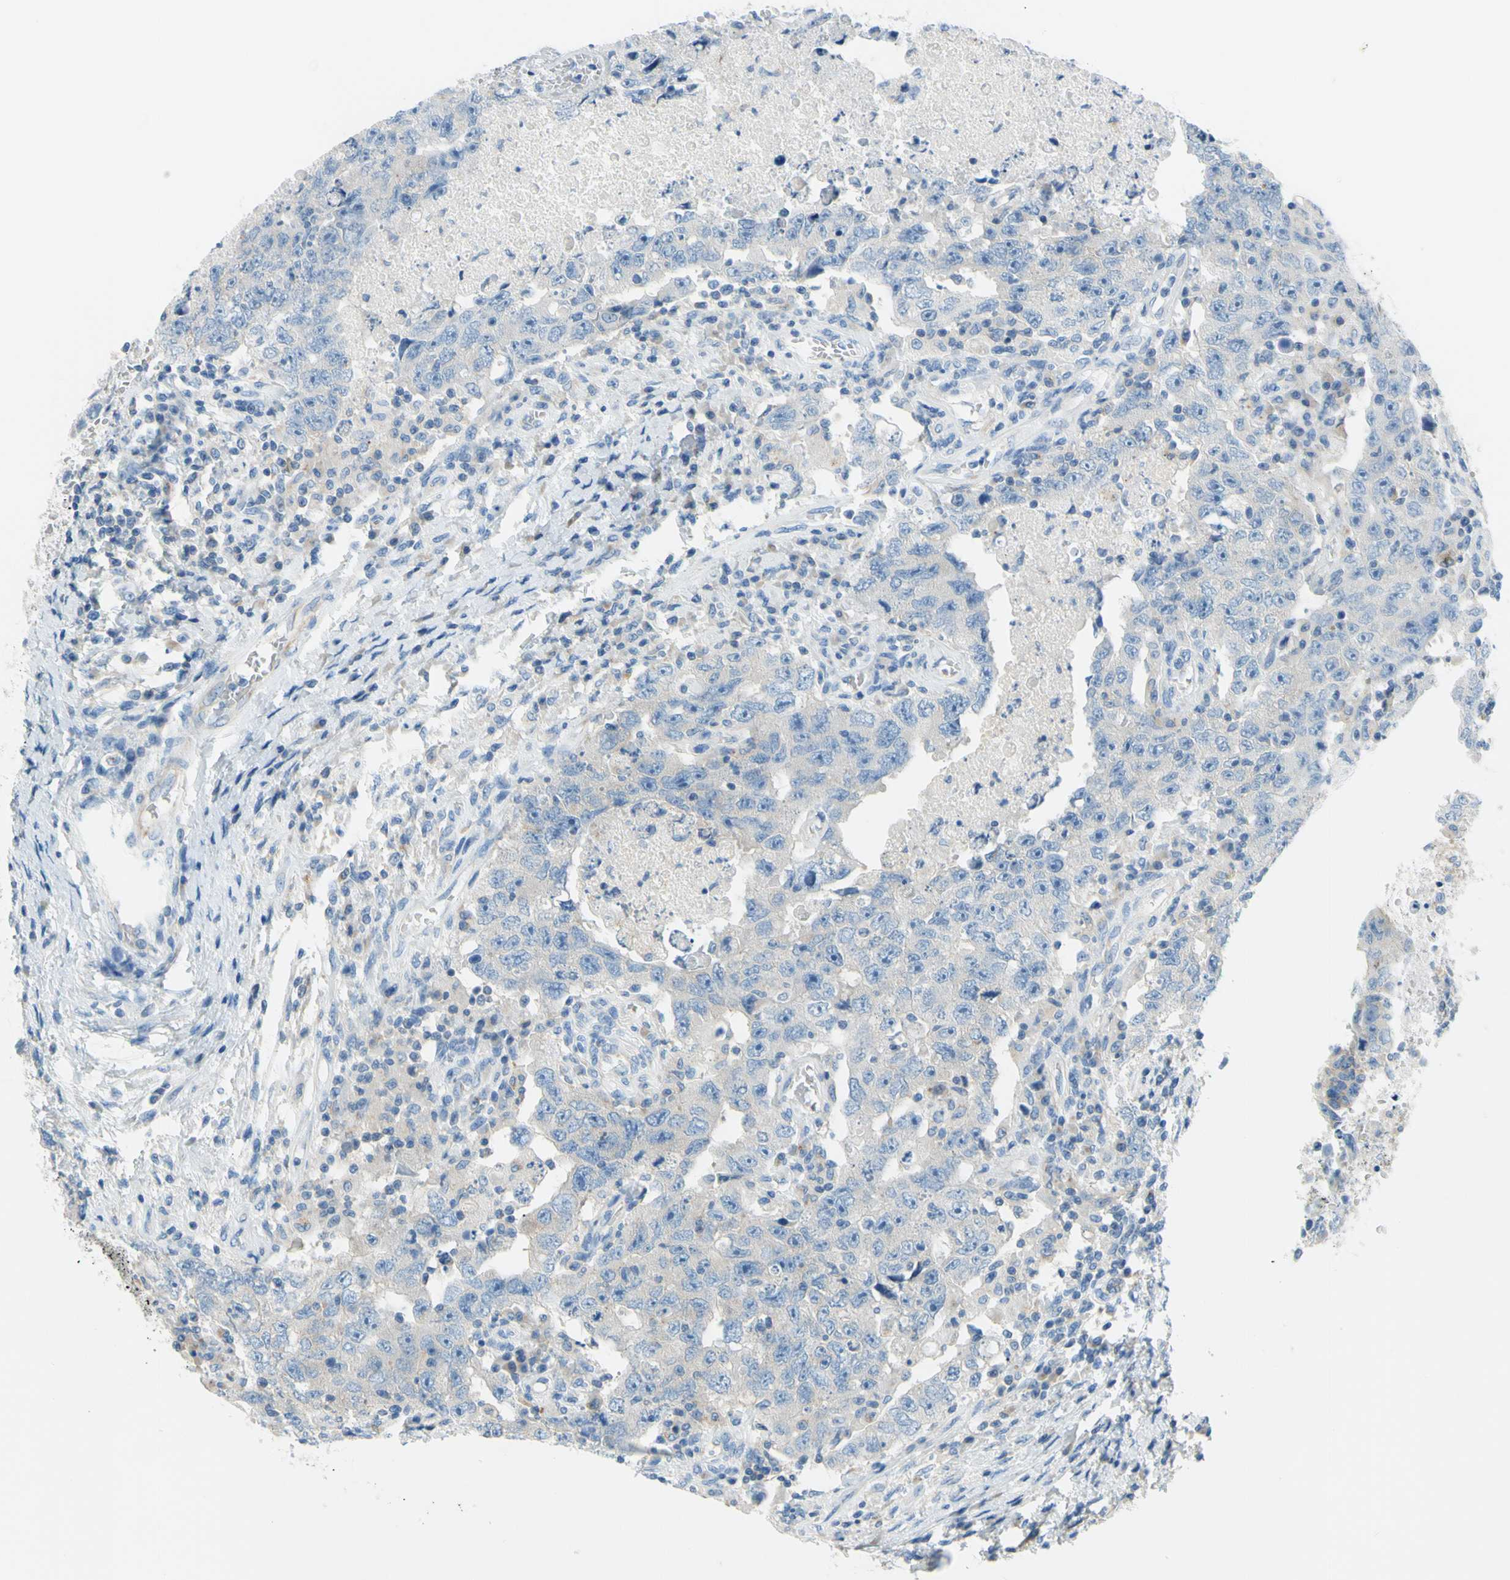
{"staining": {"intensity": "weak", "quantity": ">75%", "location": "cytoplasmic/membranous"}, "tissue": "testis cancer", "cell_type": "Tumor cells", "image_type": "cancer", "snomed": [{"axis": "morphology", "description": "Carcinoma, Embryonal, NOS"}, {"axis": "topography", "description": "Testis"}], "caption": "The micrograph displays staining of testis embryonal carcinoma, revealing weak cytoplasmic/membranous protein positivity (brown color) within tumor cells.", "gene": "FRMD4B", "patient": {"sex": "male", "age": 26}}